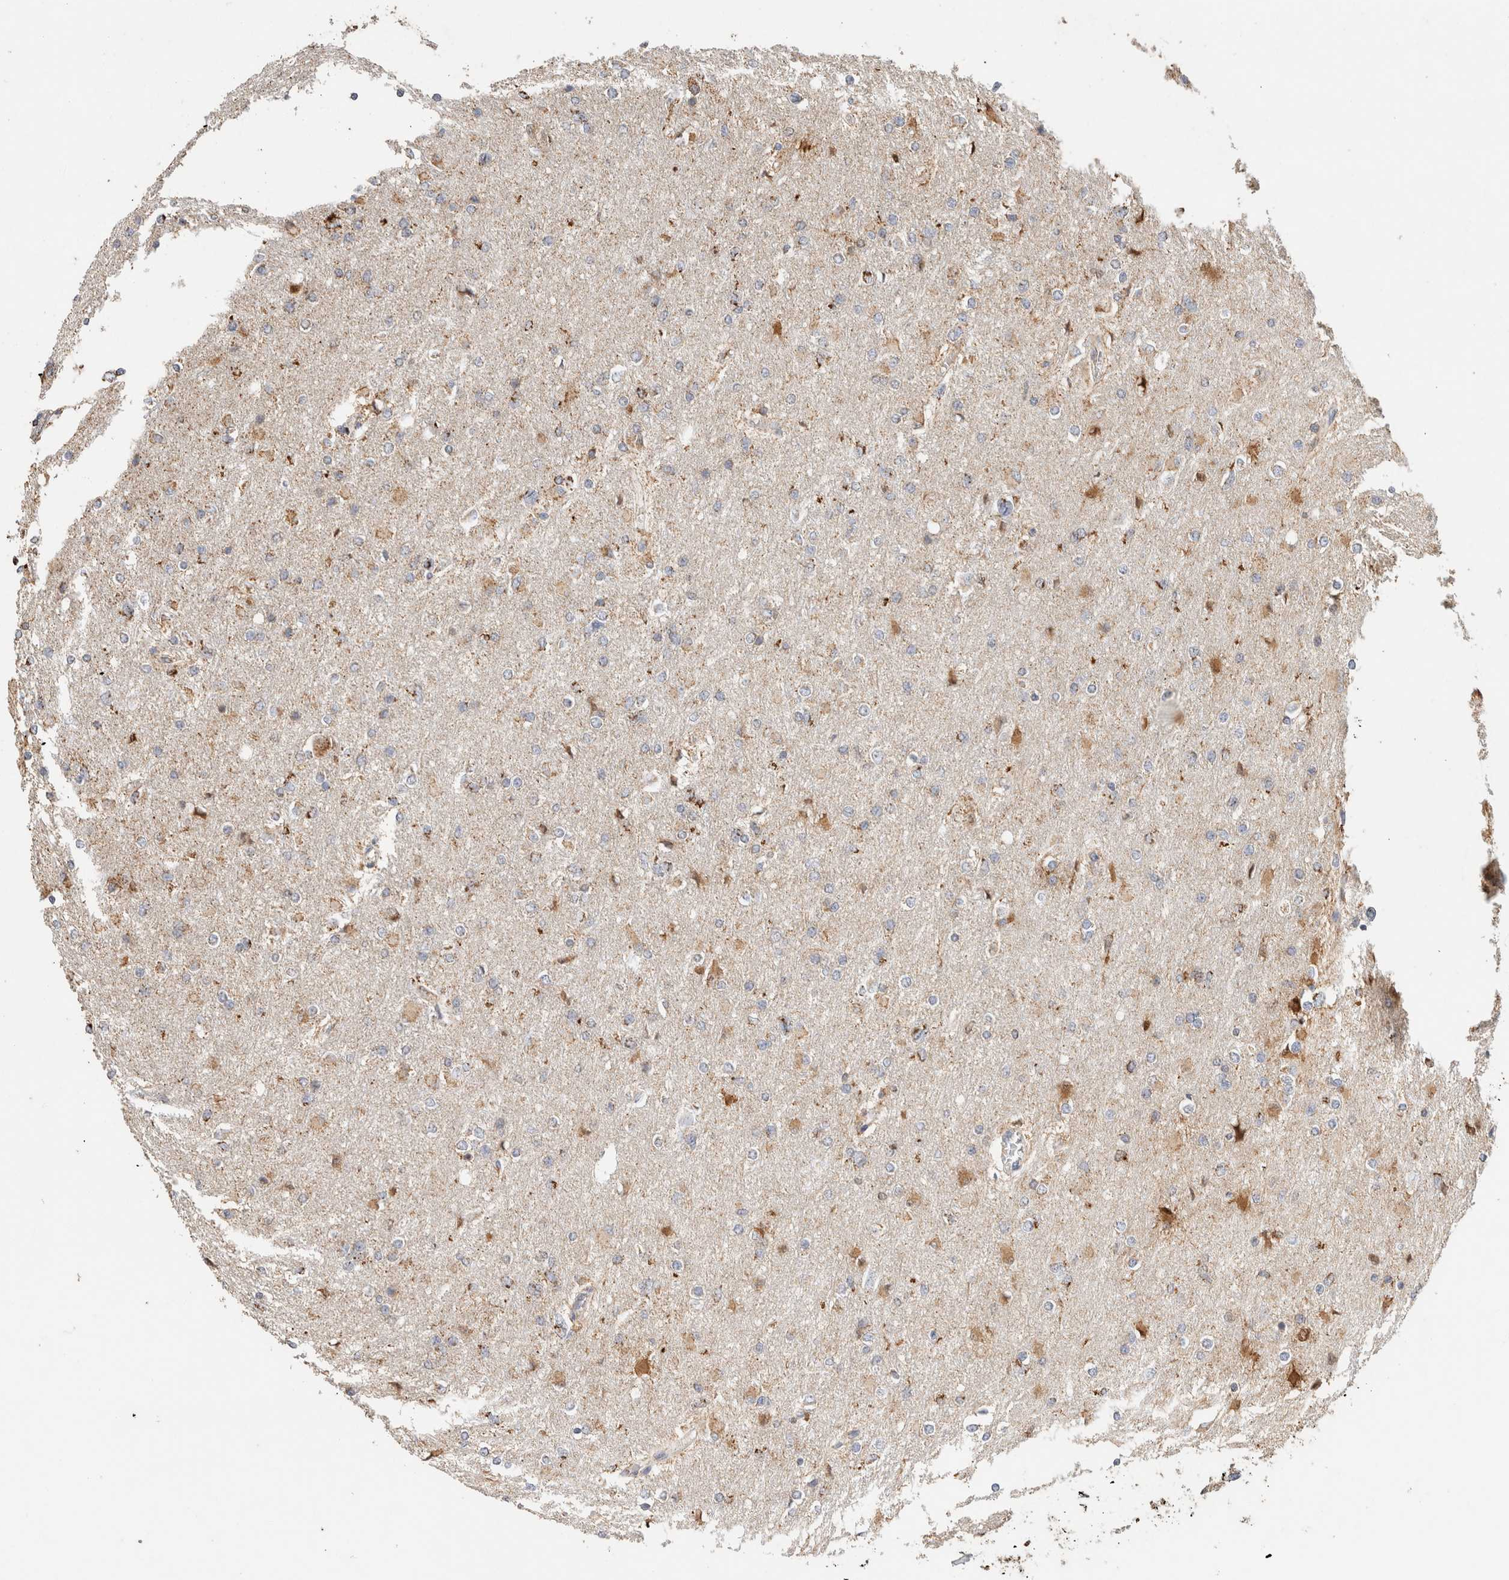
{"staining": {"intensity": "moderate", "quantity": "<25%", "location": "cytoplasmic/membranous"}, "tissue": "glioma", "cell_type": "Tumor cells", "image_type": "cancer", "snomed": [{"axis": "morphology", "description": "Glioma, malignant, High grade"}, {"axis": "topography", "description": "Cerebral cortex"}], "caption": "This histopathology image displays IHC staining of glioma, with low moderate cytoplasmic/membranous expression in approximately <25% of tumor cells.", "gene": "C1QBP", "patient": {"sex": "female", "age": 36}}